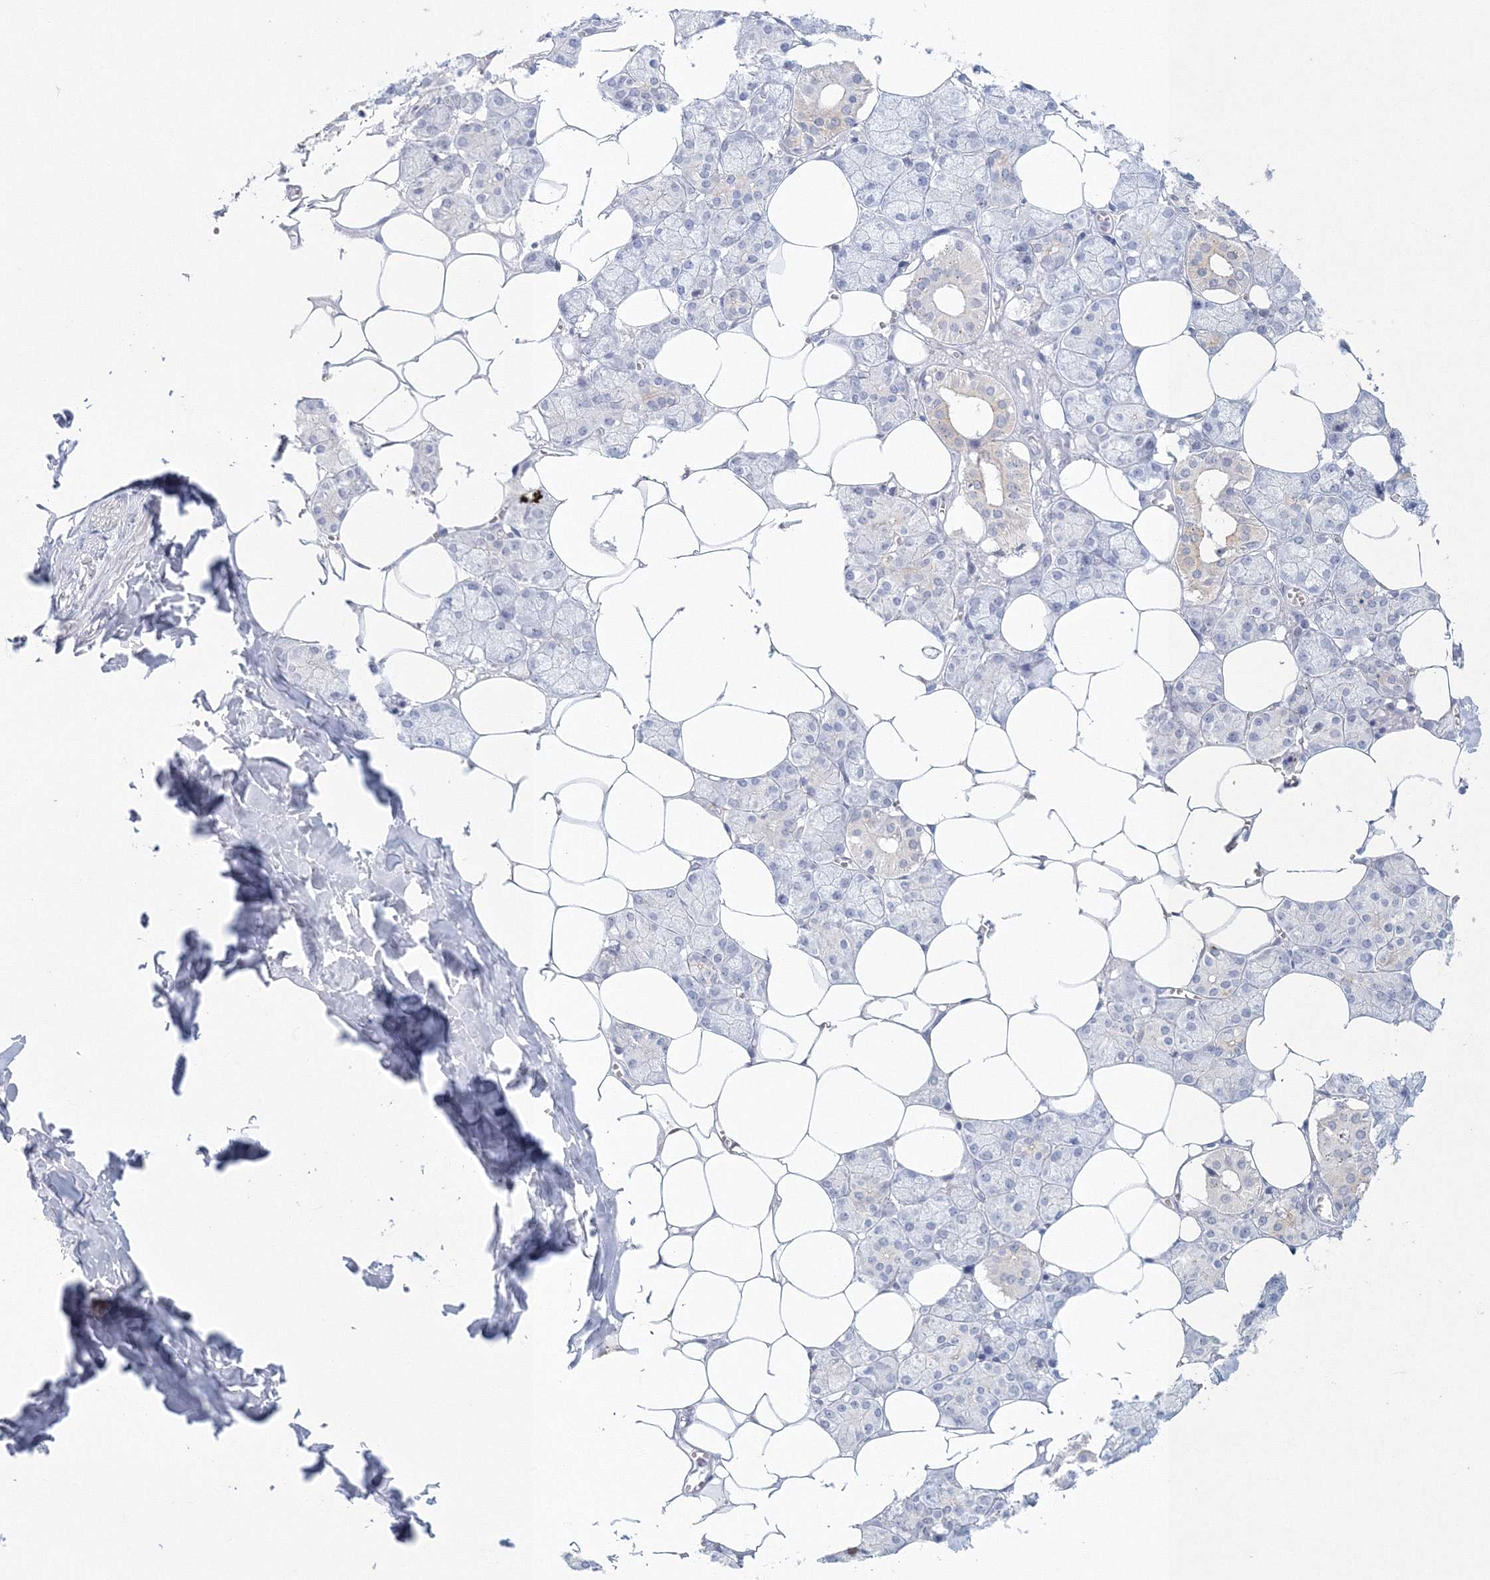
{"staining": {"intensity": "moderate", "quantity": "<25%", "location": "cytoplasmic/membranous"}, "tissue": "salivary gland", "cell_type": "Glandular cells", "image_type": "normal", "snomed": [{"axis": "morphology", "description": "Normal tissue, NOS"}, {"axis": "topography", "description": "Salivary gland"}], "caption": "This photomicrograph reveals IHC staining of normal human salivary gland, with low moderate cytoplasmic/membranous staining in approximately <25% of glandular cells.", "gene": "VSIG1", "patient": {"sex": "male", "age": 62}}